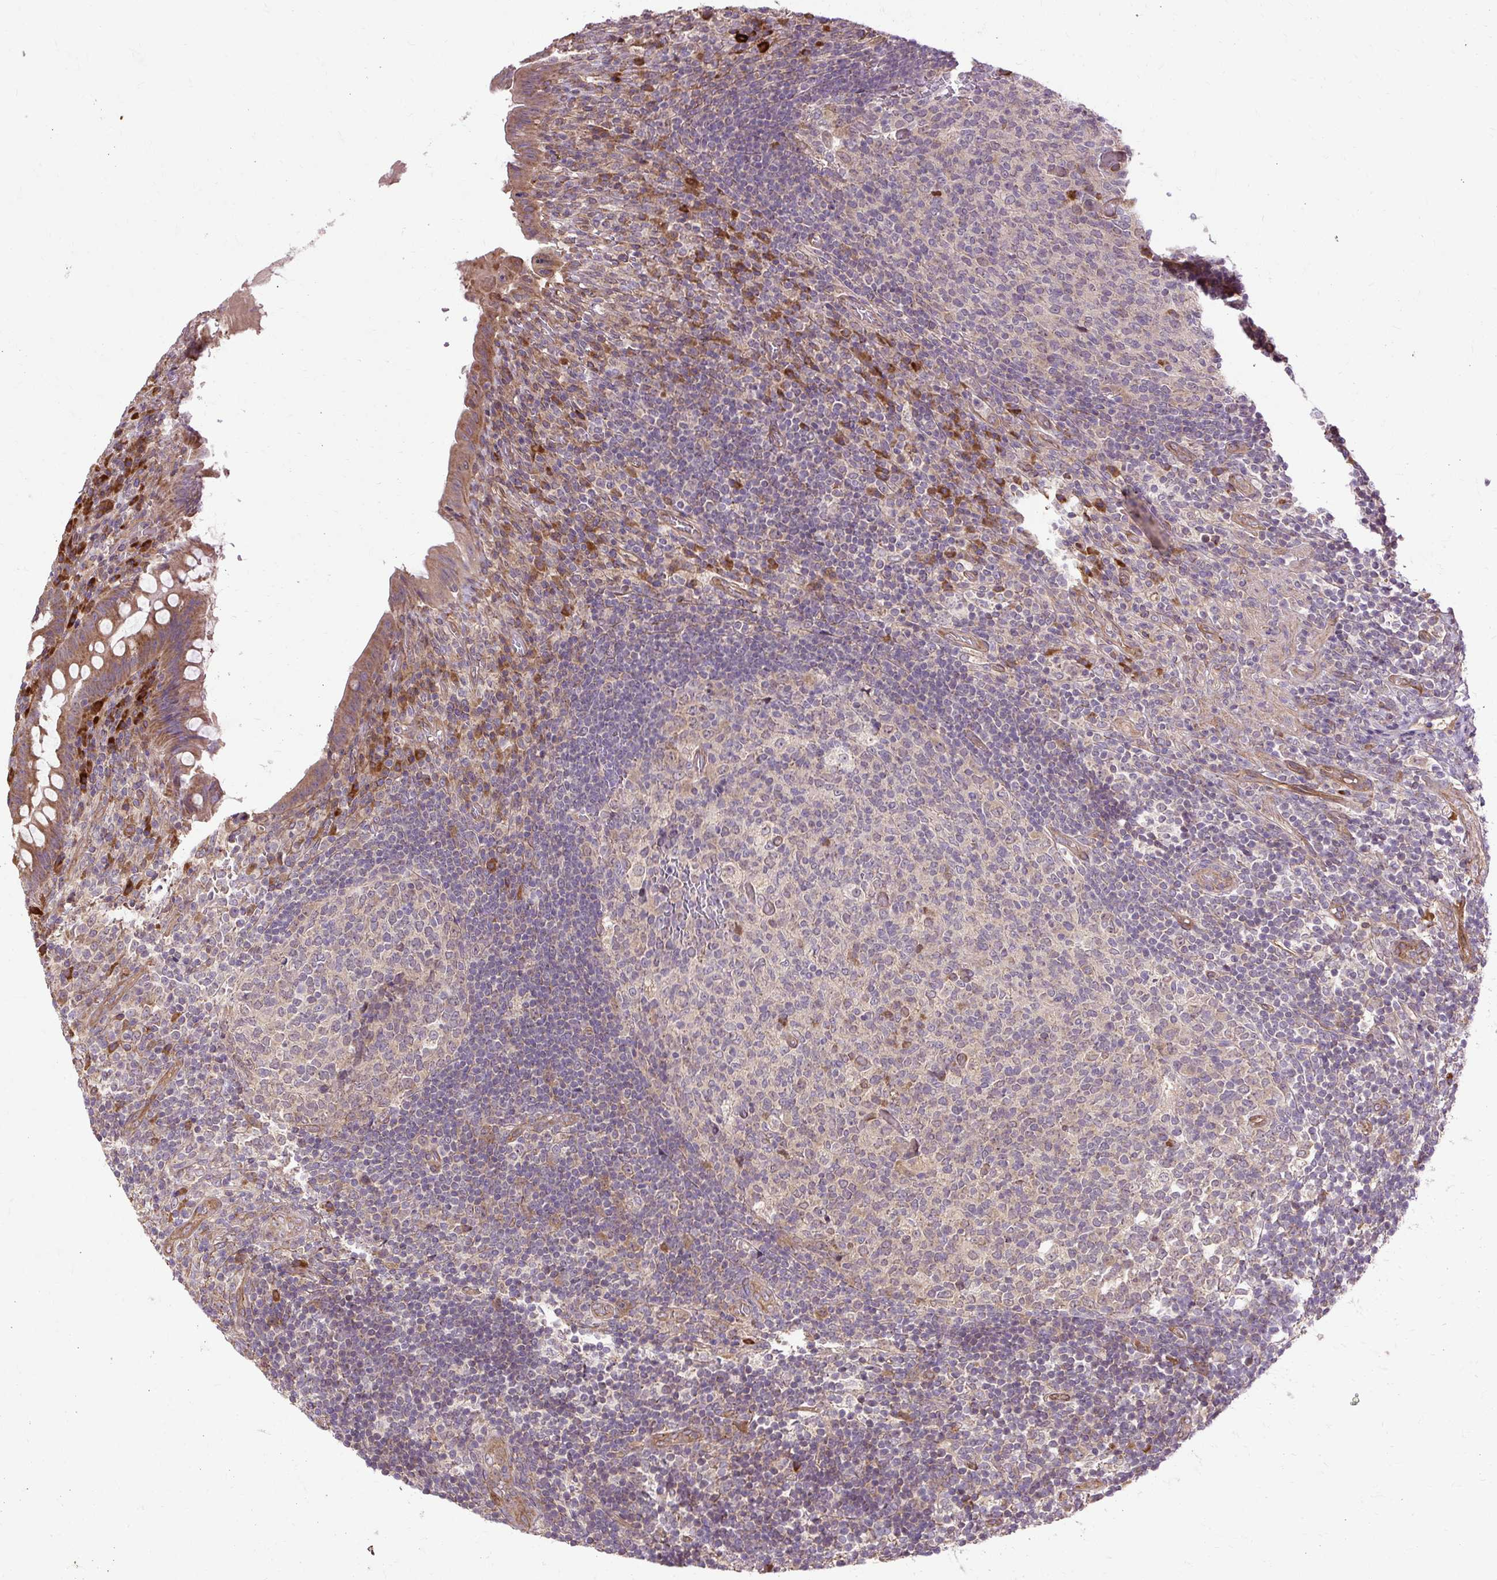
{"staining": {"intensity": "moderate", "quantity": ">75%", "location": "cytoplasmic/membranous"}, "tissue": "appendix", "cell_type": "Glandular cells", "image_type": "normal", "snomed": [{"axis": "morphology", "description": "Normal tissue, NOS"}, {"axis": "topography", "description": "Appendix"}], "caption": "IHC micrograph of unremarkable appendix: appendix stained using IHC reveals medium levels of moderate protein expression localized specifically in the cytoplasmic/membranous of glandular cells, appearing as a cytoplasmic/membranous brown color.", "gene": "FLRT1", "patient": {"sex": "female", "age": 43}}